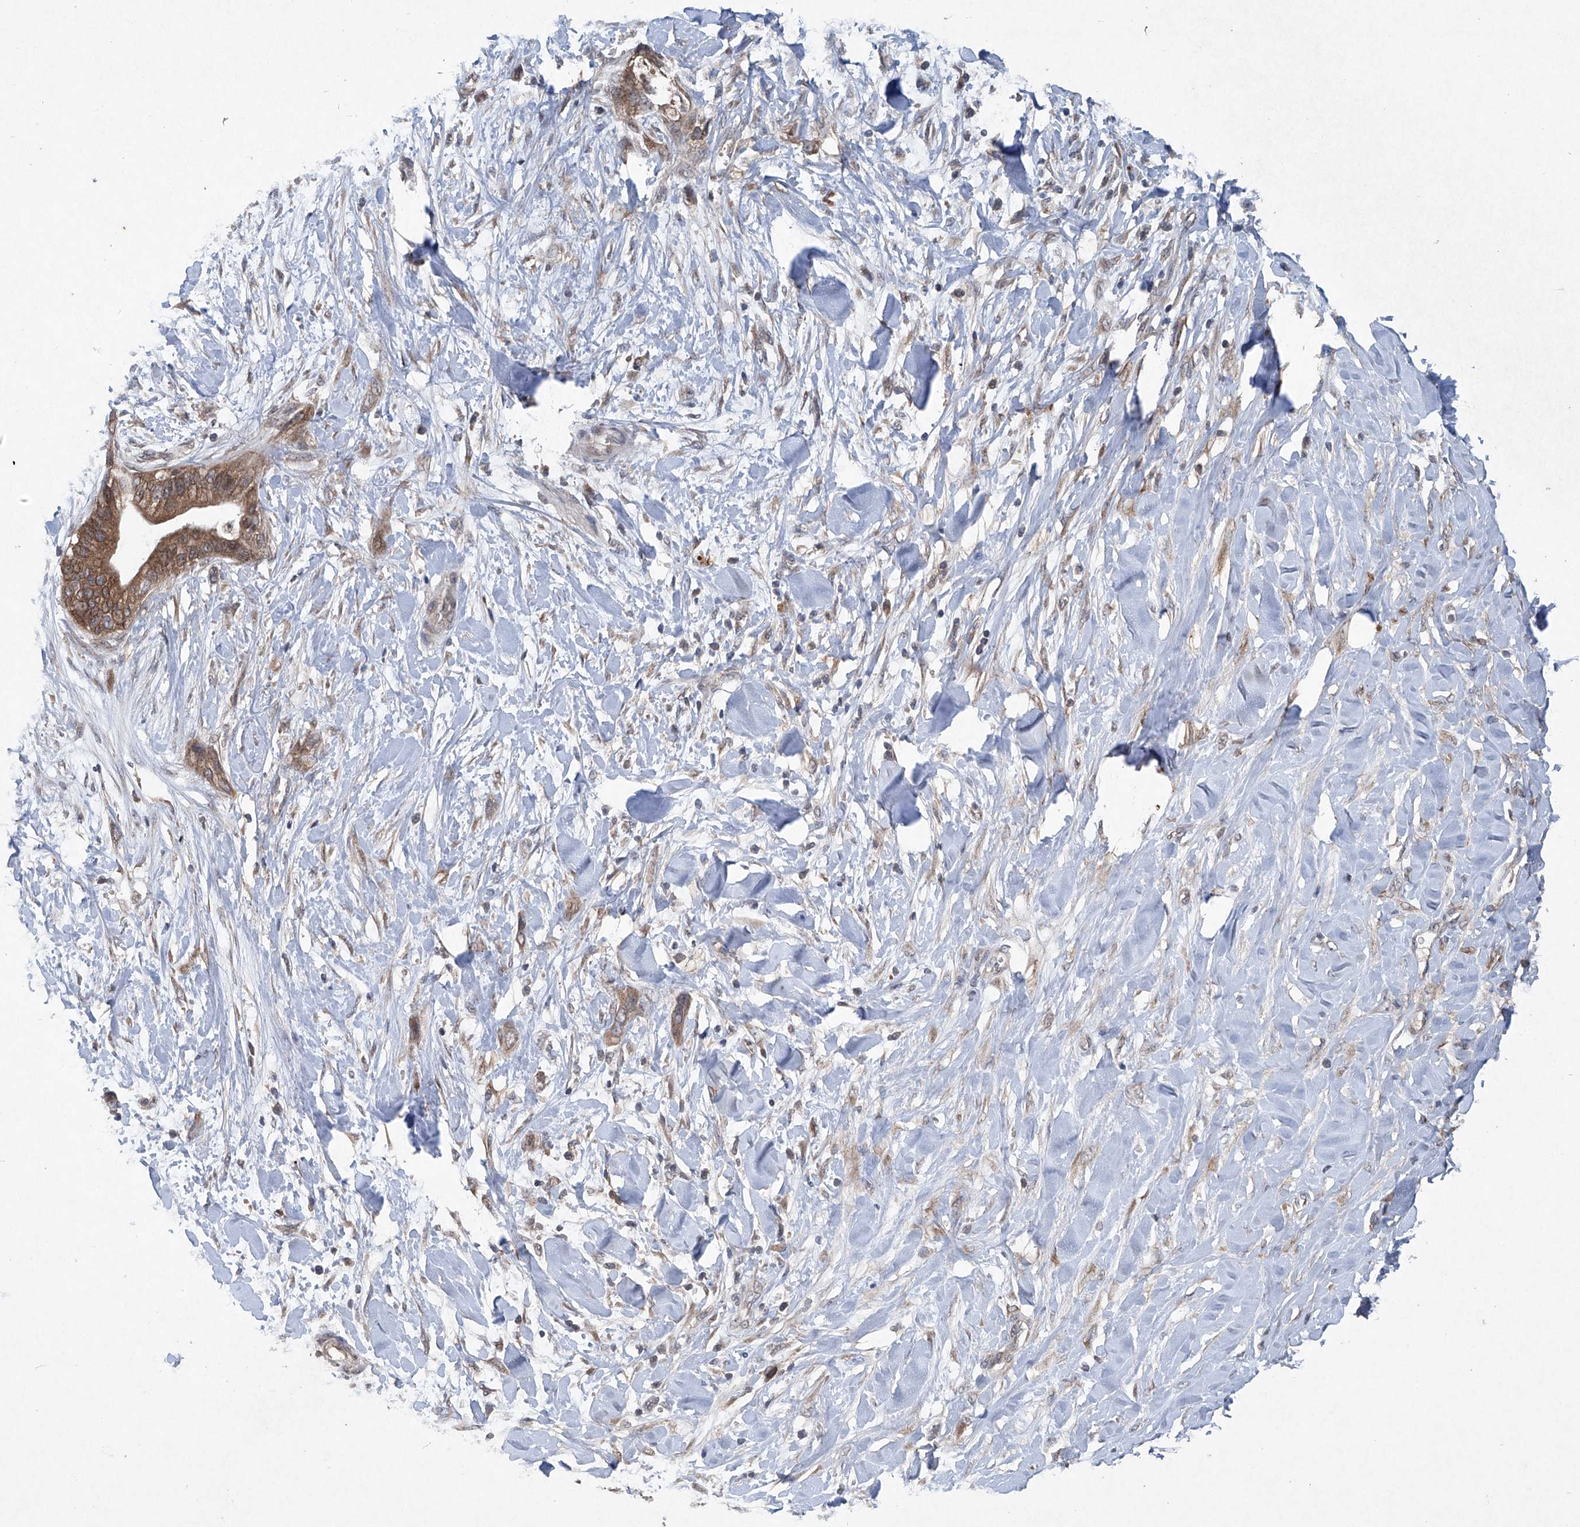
{"staining": {"intensity": "moderate", "quantity": ">75%", "location": "cytoplasmic/membranous"}, "tissue": "pancreatic cancer", "cell_type": "Tumor cells", "image_type": "cancer", "snomed": [{"axis": "morphology", "description": "Normal tissue, NOS"}, {"axis": "morphology", "description": "Adenocarcinoma, NOS"}, {"axis": "topography", "description": "Pancreas"}, {"axis": "topography", "description": "Peripheral nerve tissue"}], "caption": "Immunohistochemistry histopathology image of human adenocarcinoma (pancreatic) stained for a protein (brown), which demonstrates medium levels of moderate cytoplasmic/membranous expression in about >75% of tumor cells.", "gene": "SUMF2", "patient": {"sex": "male", "age": 59}}